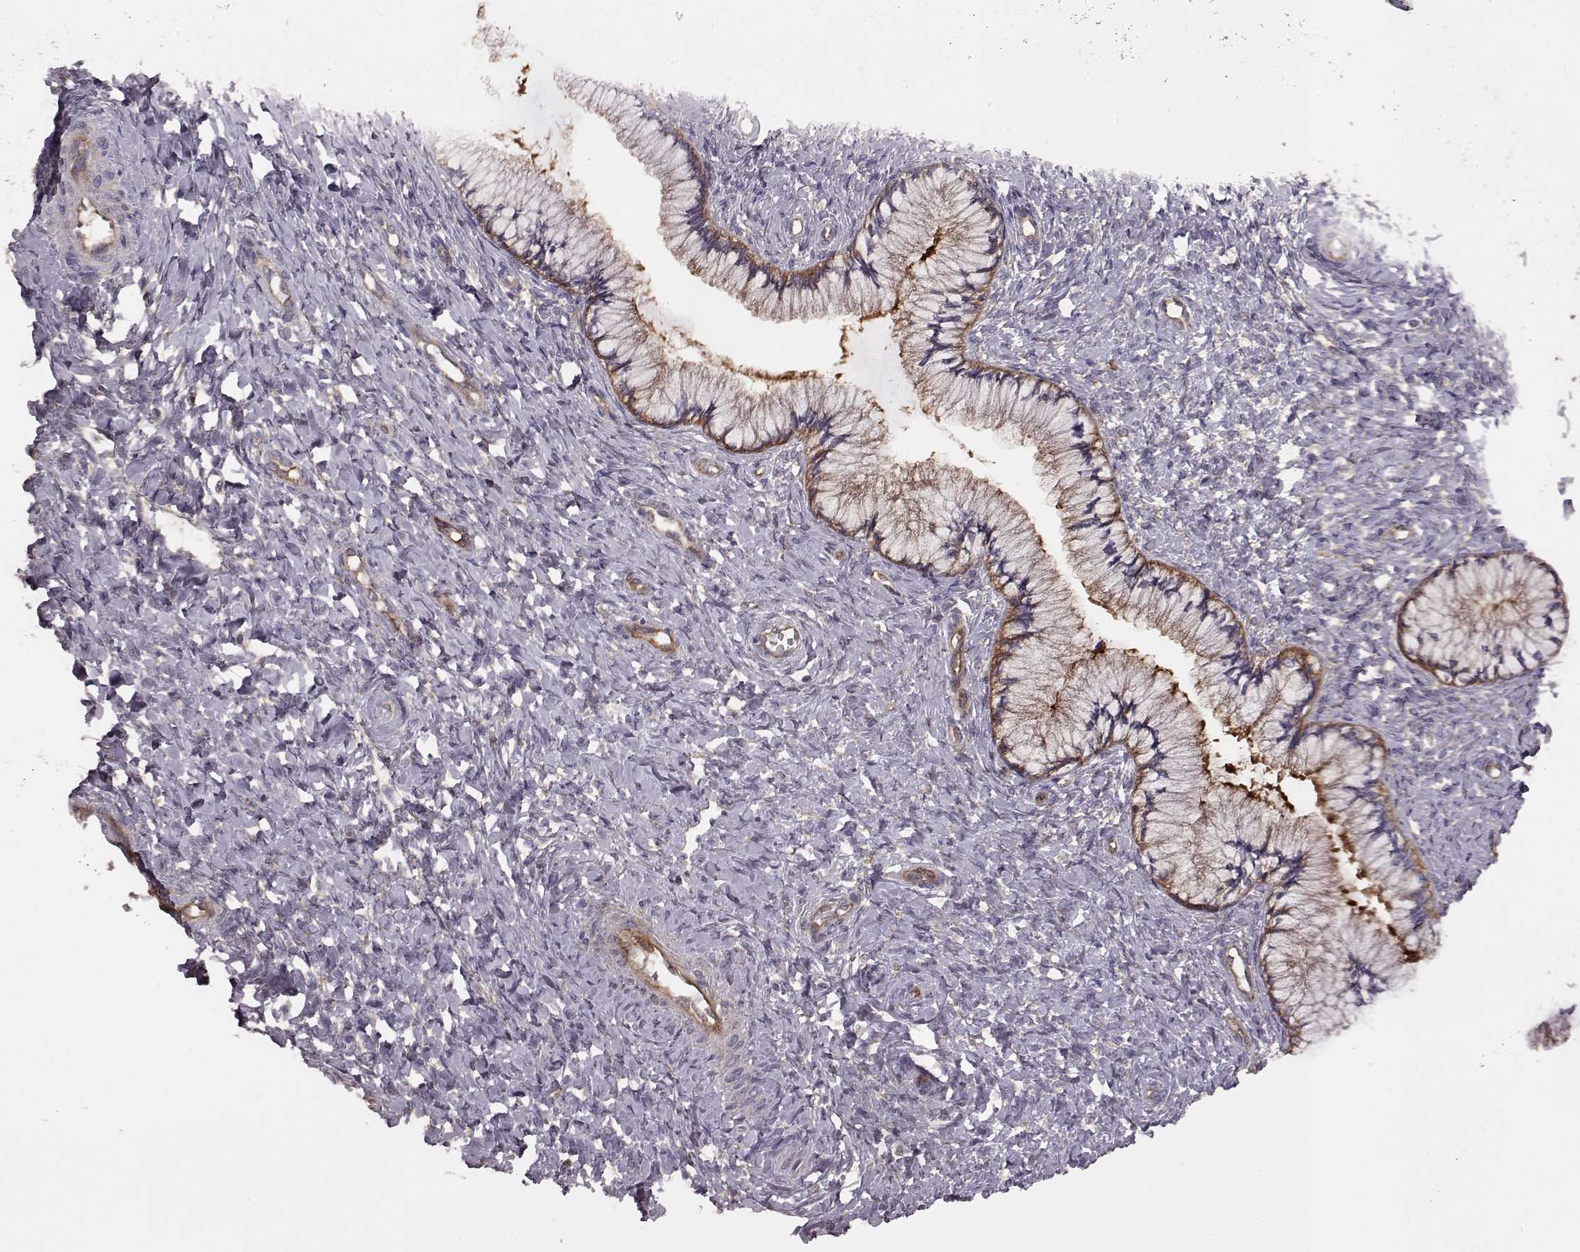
{"staining": {"intensity": "moderate", "quantity": "25%-75%", "location": "cytoplasmic/membranous"}, "tissue": "cervix", "cell_type": "Glandular cells", "image_type": "normal", "snomed": [{"axis": "morphology", "description": "Normal tissue, NOS"}, {"axis": "topography", "description": "Cervix"}], "caption": "Protein staining of unremarkable cervix exhibits moderate cytoplasmic/membranous positivity in approximately 25%-75% of glandular cells. The staining was performed using DAB (3,3'-diaminobenzidine) to visualize the protein expression in brown, while the nuclei were stained in blue with hematoxylin (Magnification: 20x).", "gene": "RABGAP1", "patient": {"sex": "female", "age": 37}}